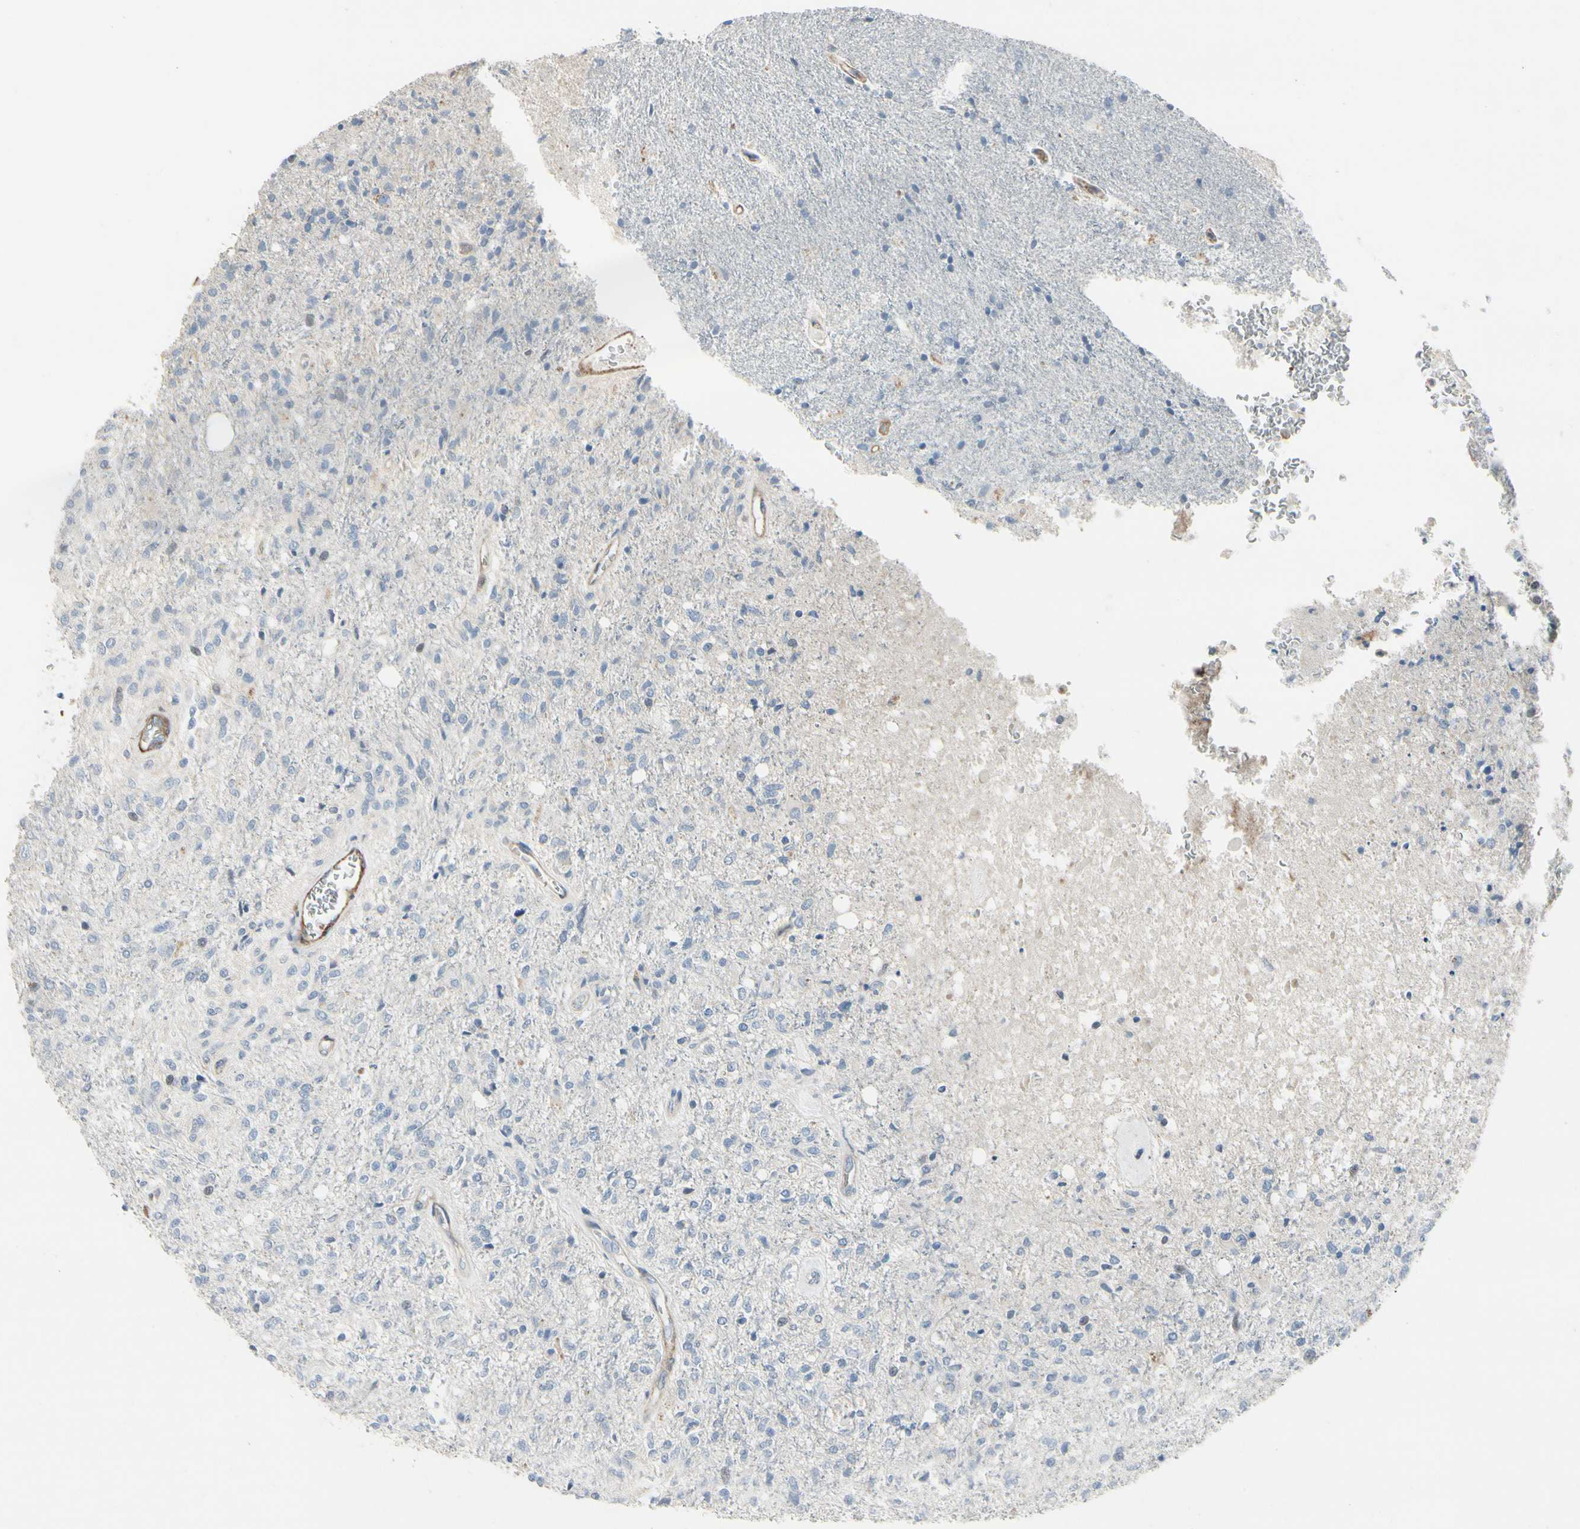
{"staining": {"intensity": "negative", "quantity": "none", "location": "none"}, "tissue": "glioma", "cell_type": "Tumor cells", "image_type": "cancer", "snomed": [{"axis": "morphology", "description": "Normal tissue, NOS"}, {"axis": "morphology", "description": "Glioma, malignant, High grade"}, {"axis": "topography", "description": "Cerebral cortex"}], "caption": "Tumor cells show no significant protein expression in malignant glioma (high-grade).", "gene": "TPM1", "patient": {"sex": "male", "age": 77}}